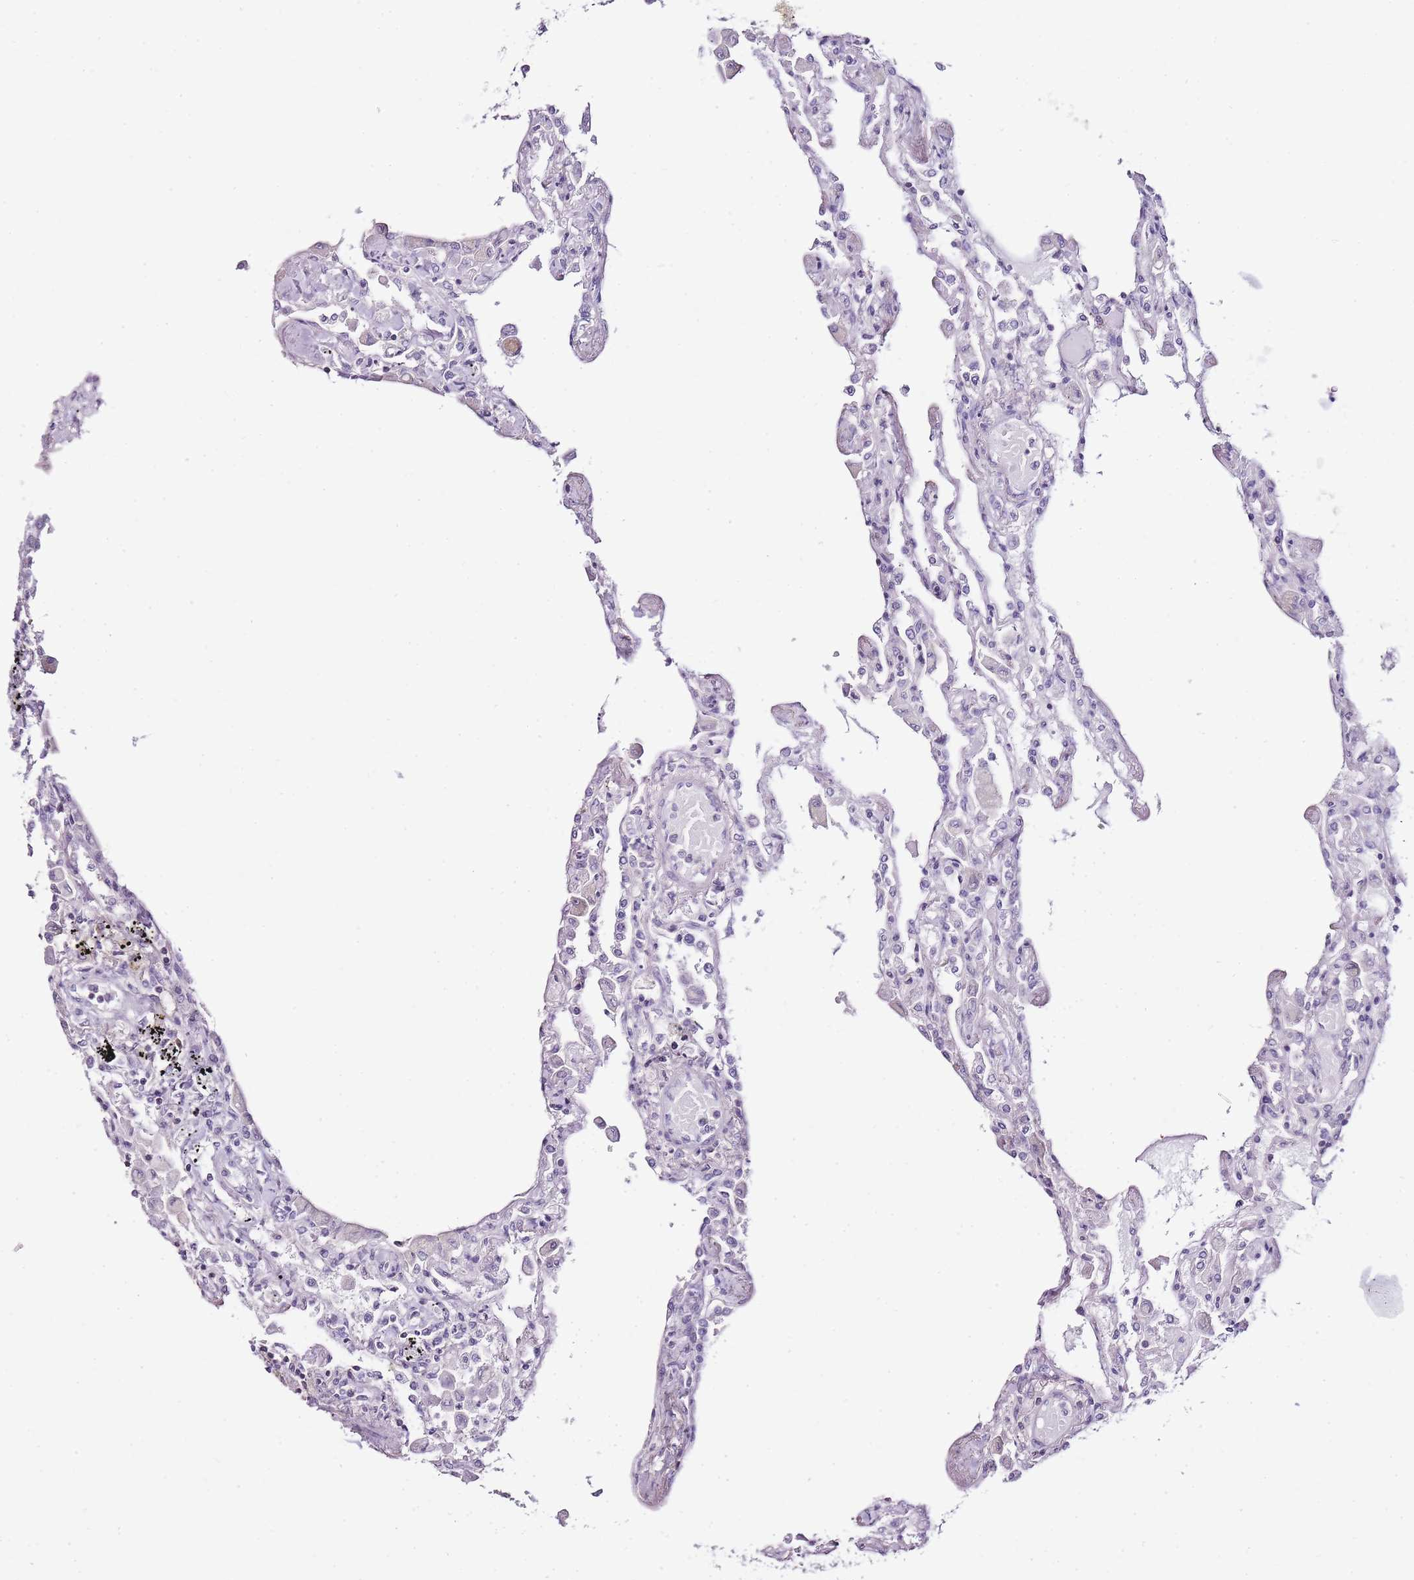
{"staining": {"intensity": "negative", "quantity": "none", "location": "none"}, "tissue": "lung", "cell_type": "Alveolar cells", "image_type": "normal", "snomed": [{"axis": "morphology", "description": "Normal tissue, NOS"}, {"axis": "topography", "description": "Bronchus"}, {"axis": "topography", "description": "Lung"}], "caption": "Immunohistochemical staining of unremarkable human lung shows no significant staining in alveolar cells. Brightfield microscopy of IHC stained with DAB (brown) and hematoxylin (blue), captured at high magnification.", "gene": "ZBP1", "patient": {"sex": "female", "age": 49}}